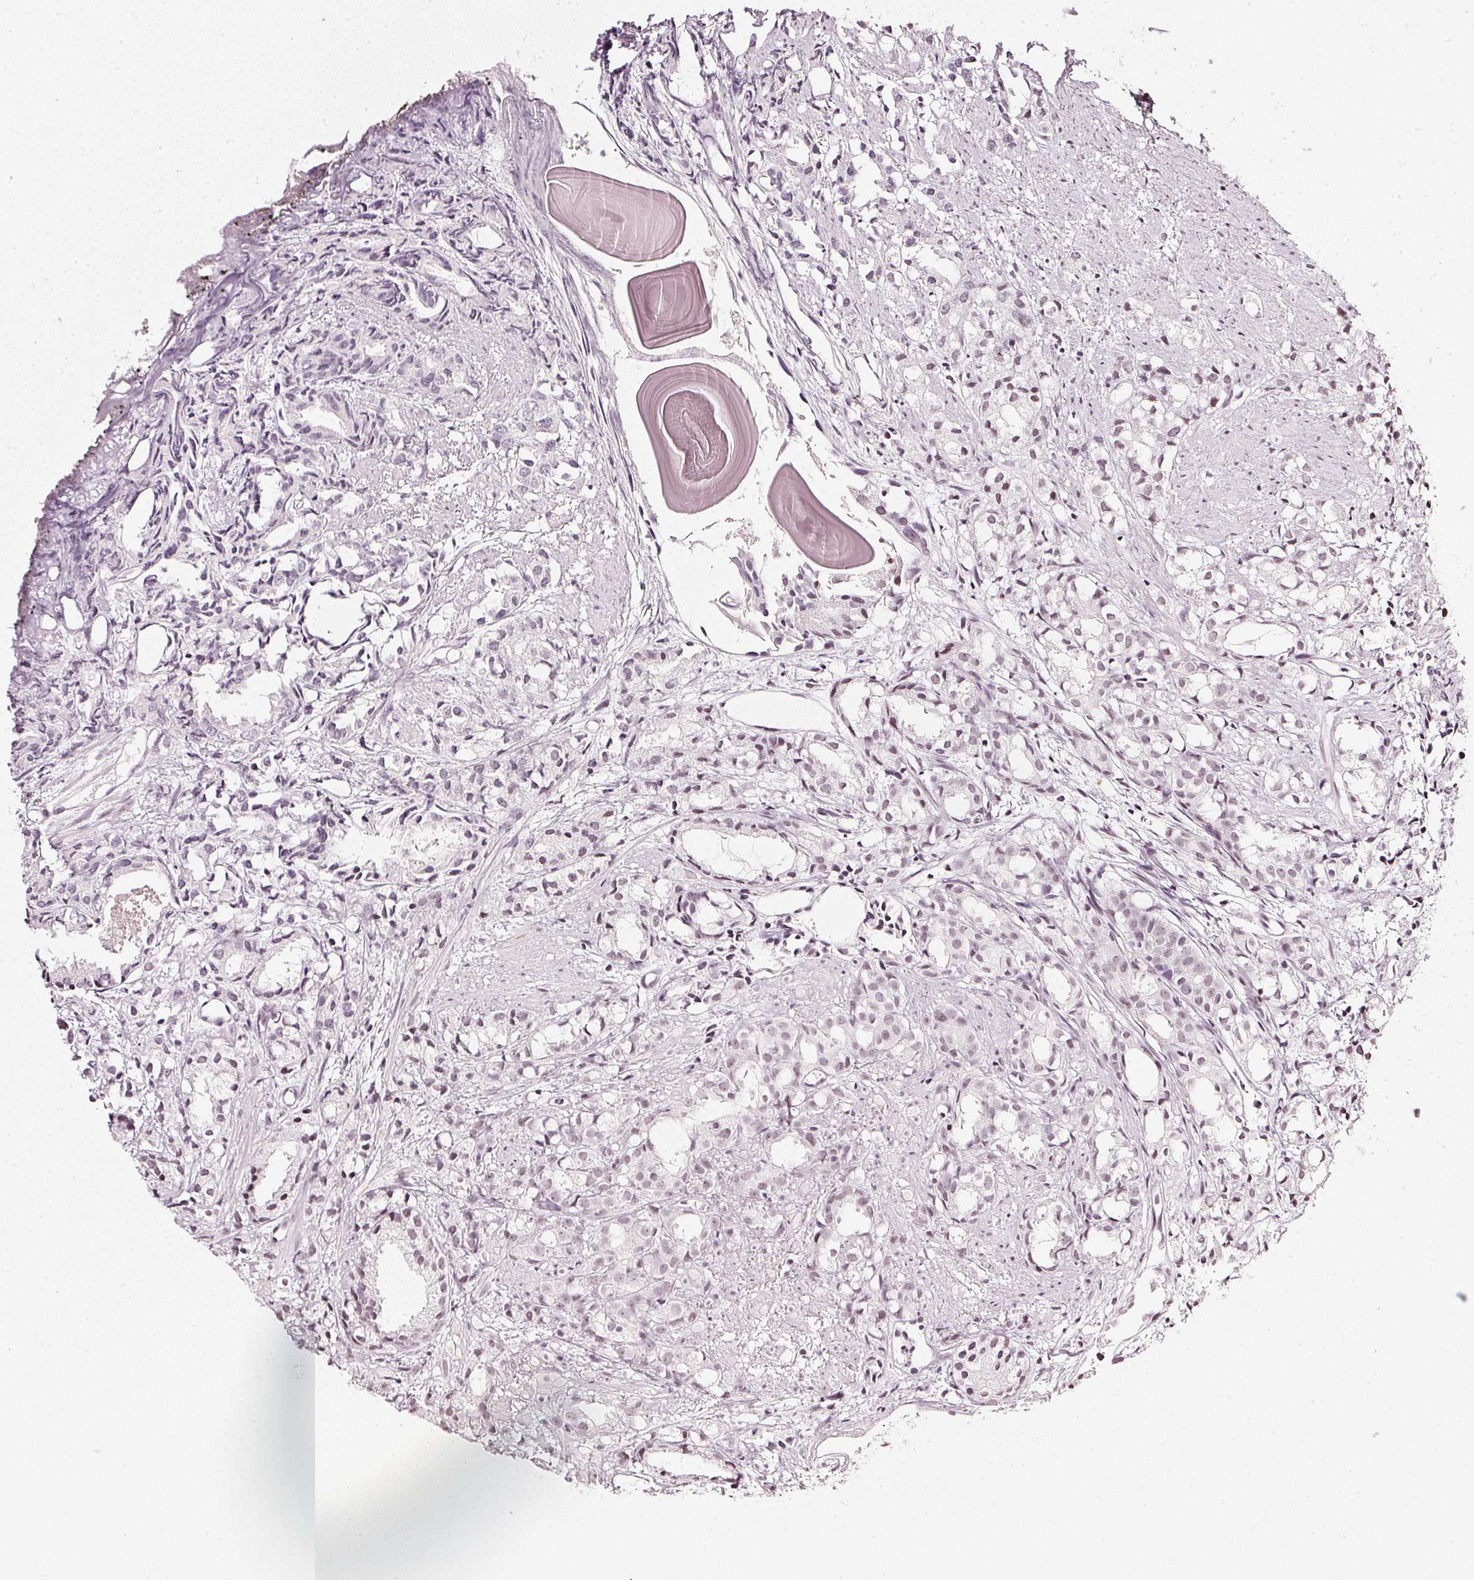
{"staining": {"intensity": "weak", "quantity": "25%-75%", "location": "nuclear"}, "tissue": "prostate cancer", "cell_type": "Tumor cells", "image_type": "cancer", "snomed": [{"axis": "morphology", "description": "Adenocarcinoma, High grade"}, {"axis": "topography", "description": "Prostate"}], "caption": "This micrograph exhibits immunohistochemistry staining of prostate high-grade adenocarcinoma, with low weak nuclear positivity in approximately 25%-75% of tumor cells.", "gene": "DNAJC6", "patient": {"sex": "male", "age": 79}}